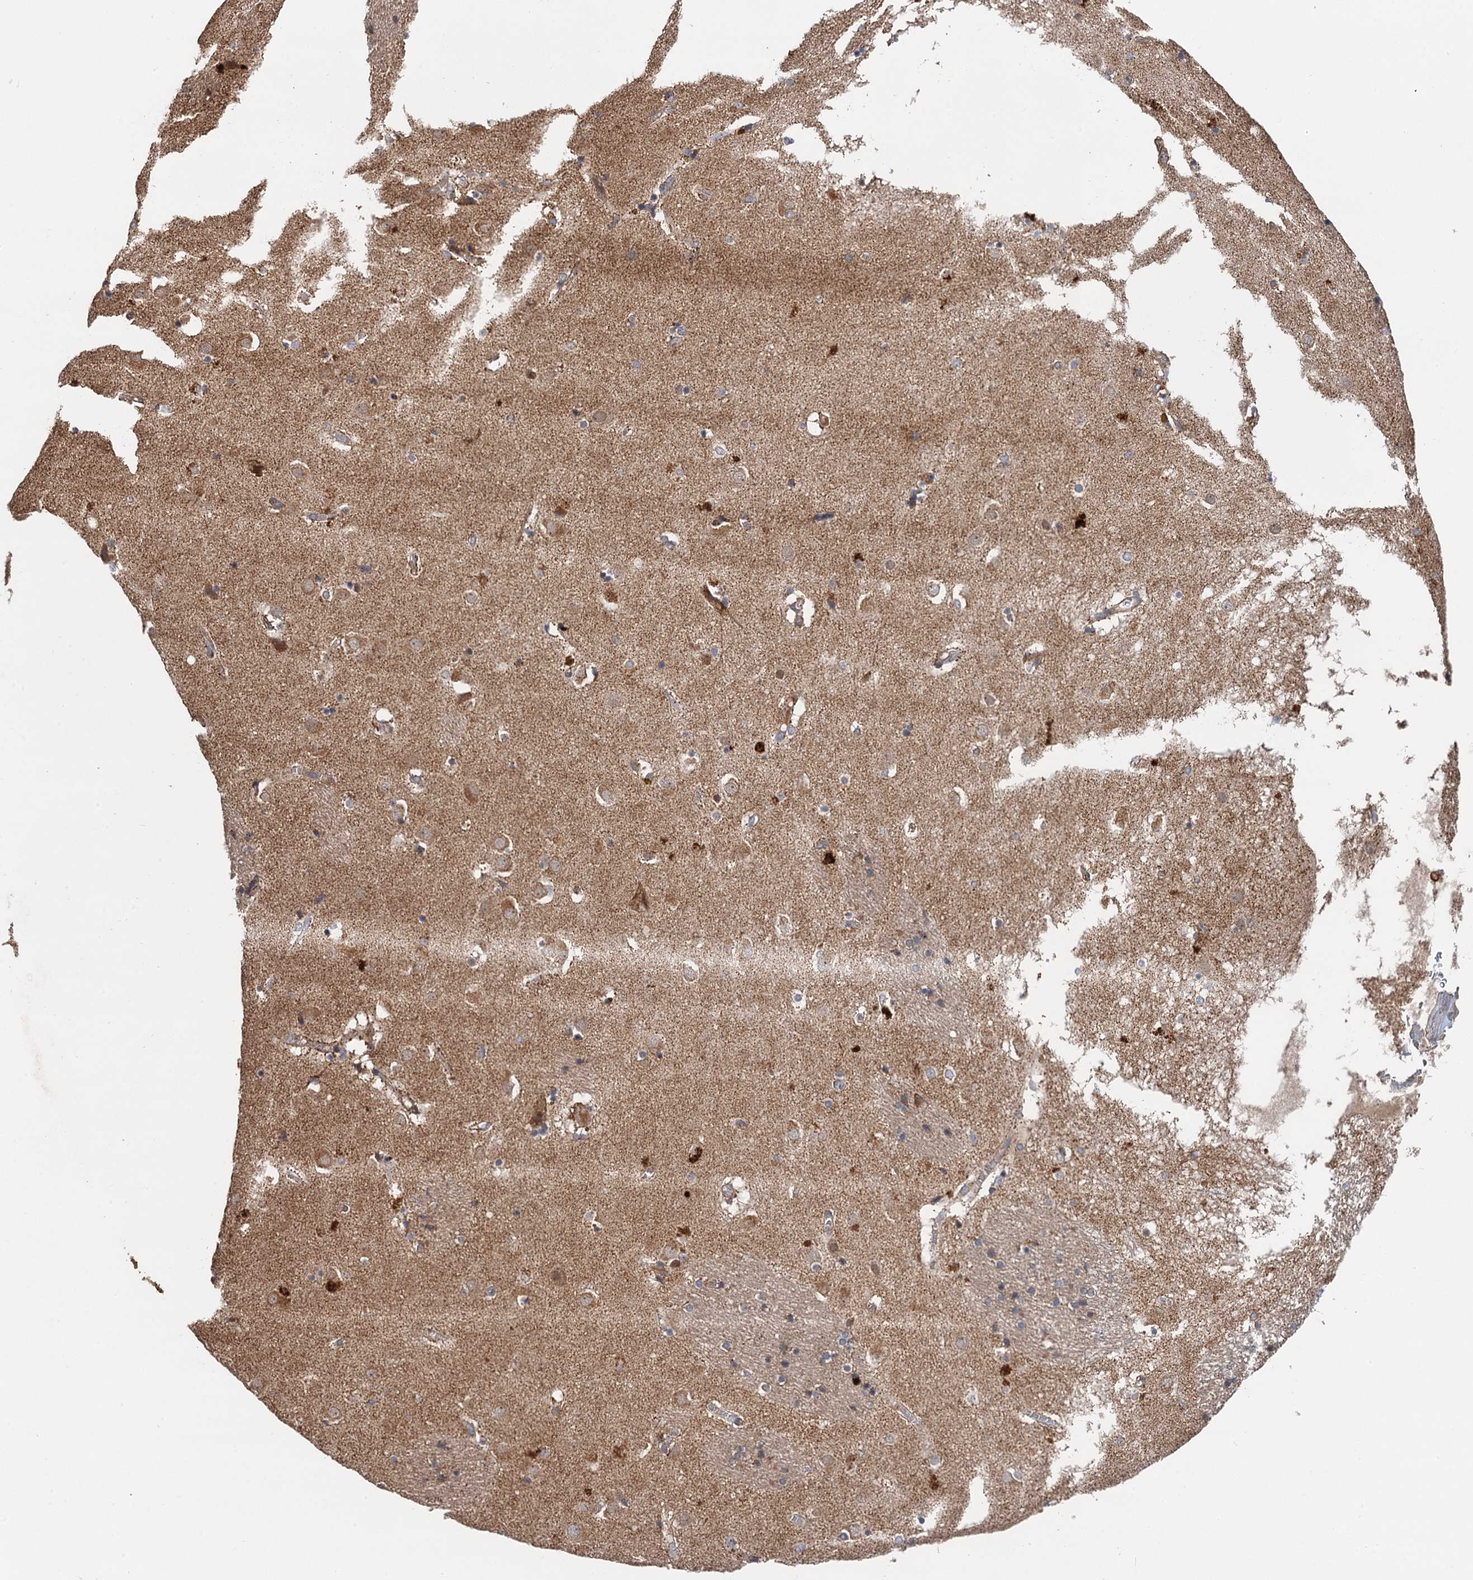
{"staining": {"intensity": "moderate", "quantity": "<25%", "location": "cytoplasmic/membranous"}, "tissue": "caudate", "cell_type": "Glial cells", "image_type": "normal", "snomed": [{"axis": "morphology", "description": "Normal tissue, NOS"}, {"axis": "topography", "description": "Lateral ventricle wall"}], "caption": "High-magnification brightfield microscopy of normal caudate stained with DAB (3,3'-diaminobenzidine) (brown) and counterstained with hematoxylin (blue). glial cells exhibit moderate cytoplasmic/membranous staining is seen in approximately<25% of cells.", "gene": "NLRP10", "patient": {"sex": "male", "age": 70}}